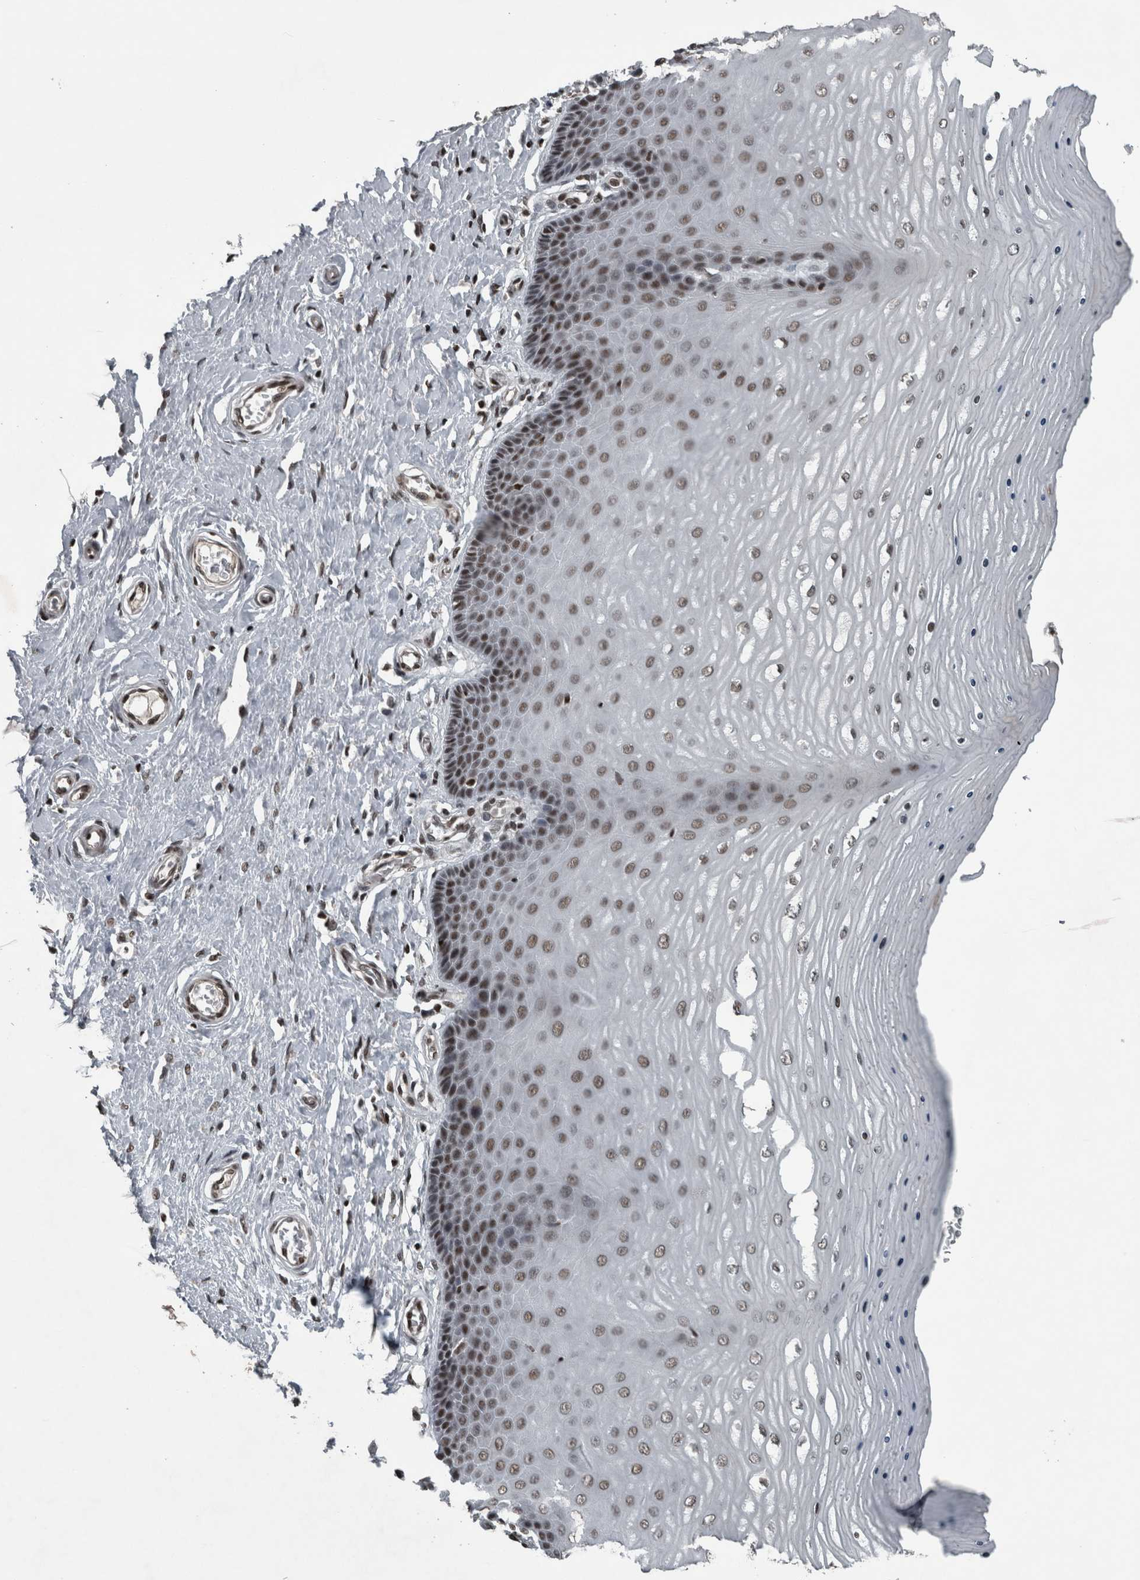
{"staining": {"intensity": "strong", "quantity": ">75%", "location": "nuclear"}, "tissue": "cervix", "cell_type": "Glandular cells", "image_type": "normal", "snomed": [{"axis": "morphology", "description": "Normal tissue, NOS"}, {"axis": "topography", "description": "Cervix"}], "caption": "A brown stain labels strong nuclear staining of a protein in glandular cells of unremarkable cervix.", "gene": "UNC50", "patient": {"sex": "female", "age": 55}}